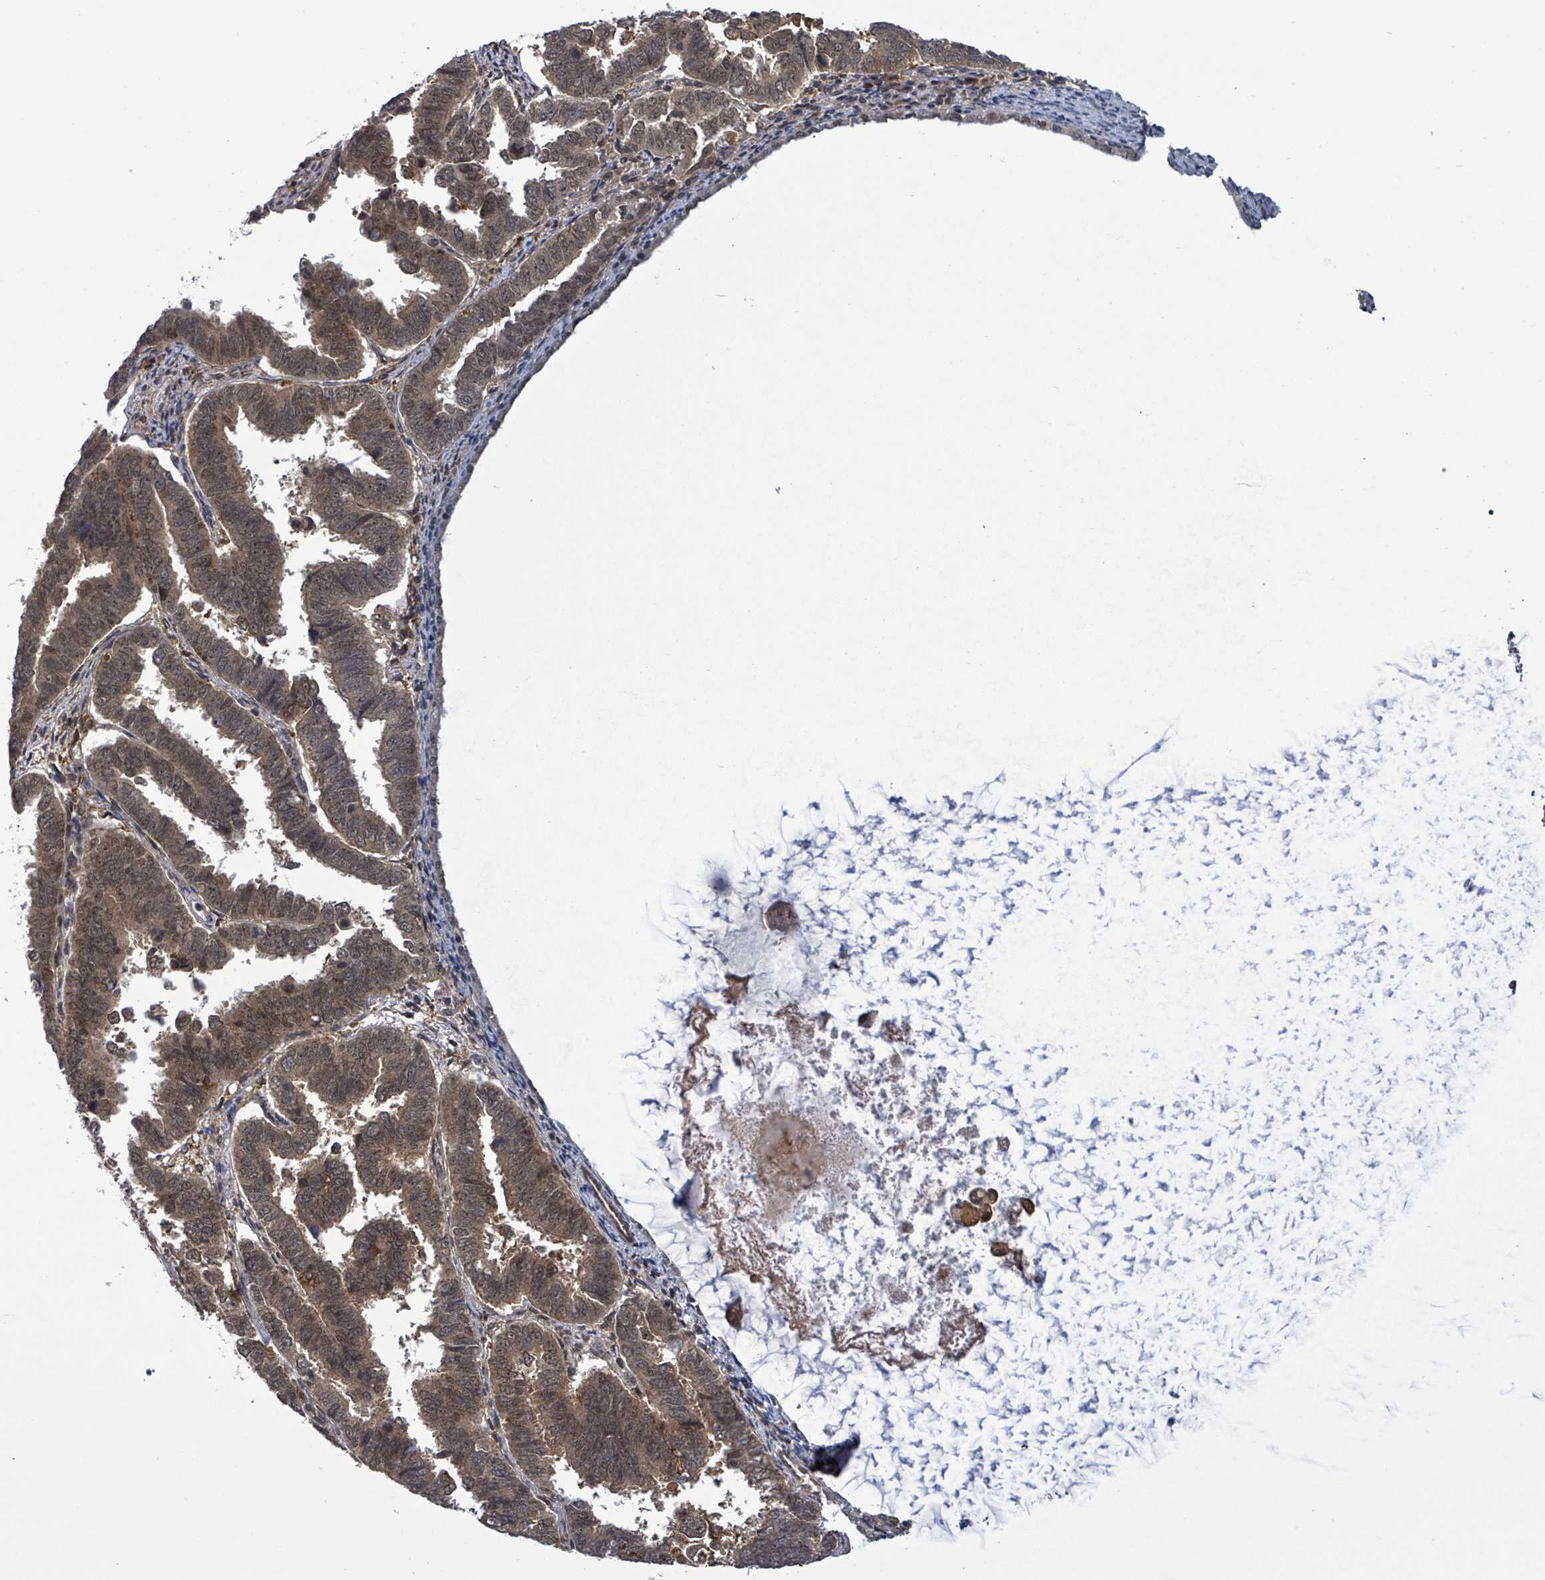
{"staining": {"intensity": "moderate", "quantity": ">75%", "location": "cytoplasmic/membranous"}, "tissue": "endometrial cancer", "cell_type": "Tumor cells", "image_type": "cancer", "snomed": [{"axis": "morphology", "description": "Adenocarcinoma, NOS"}, {"axis": "topography", "description": "Endometrium"}], "caption": "Immunohistochemistry image of human endometrial cancer stained for a protein (brown), which shows medium levels of moderate cytoplasmic/membranous expression in about >75% of tumor cells.", "gene": "FBXO6", "patient": {"sex": "female", "age": 75}}